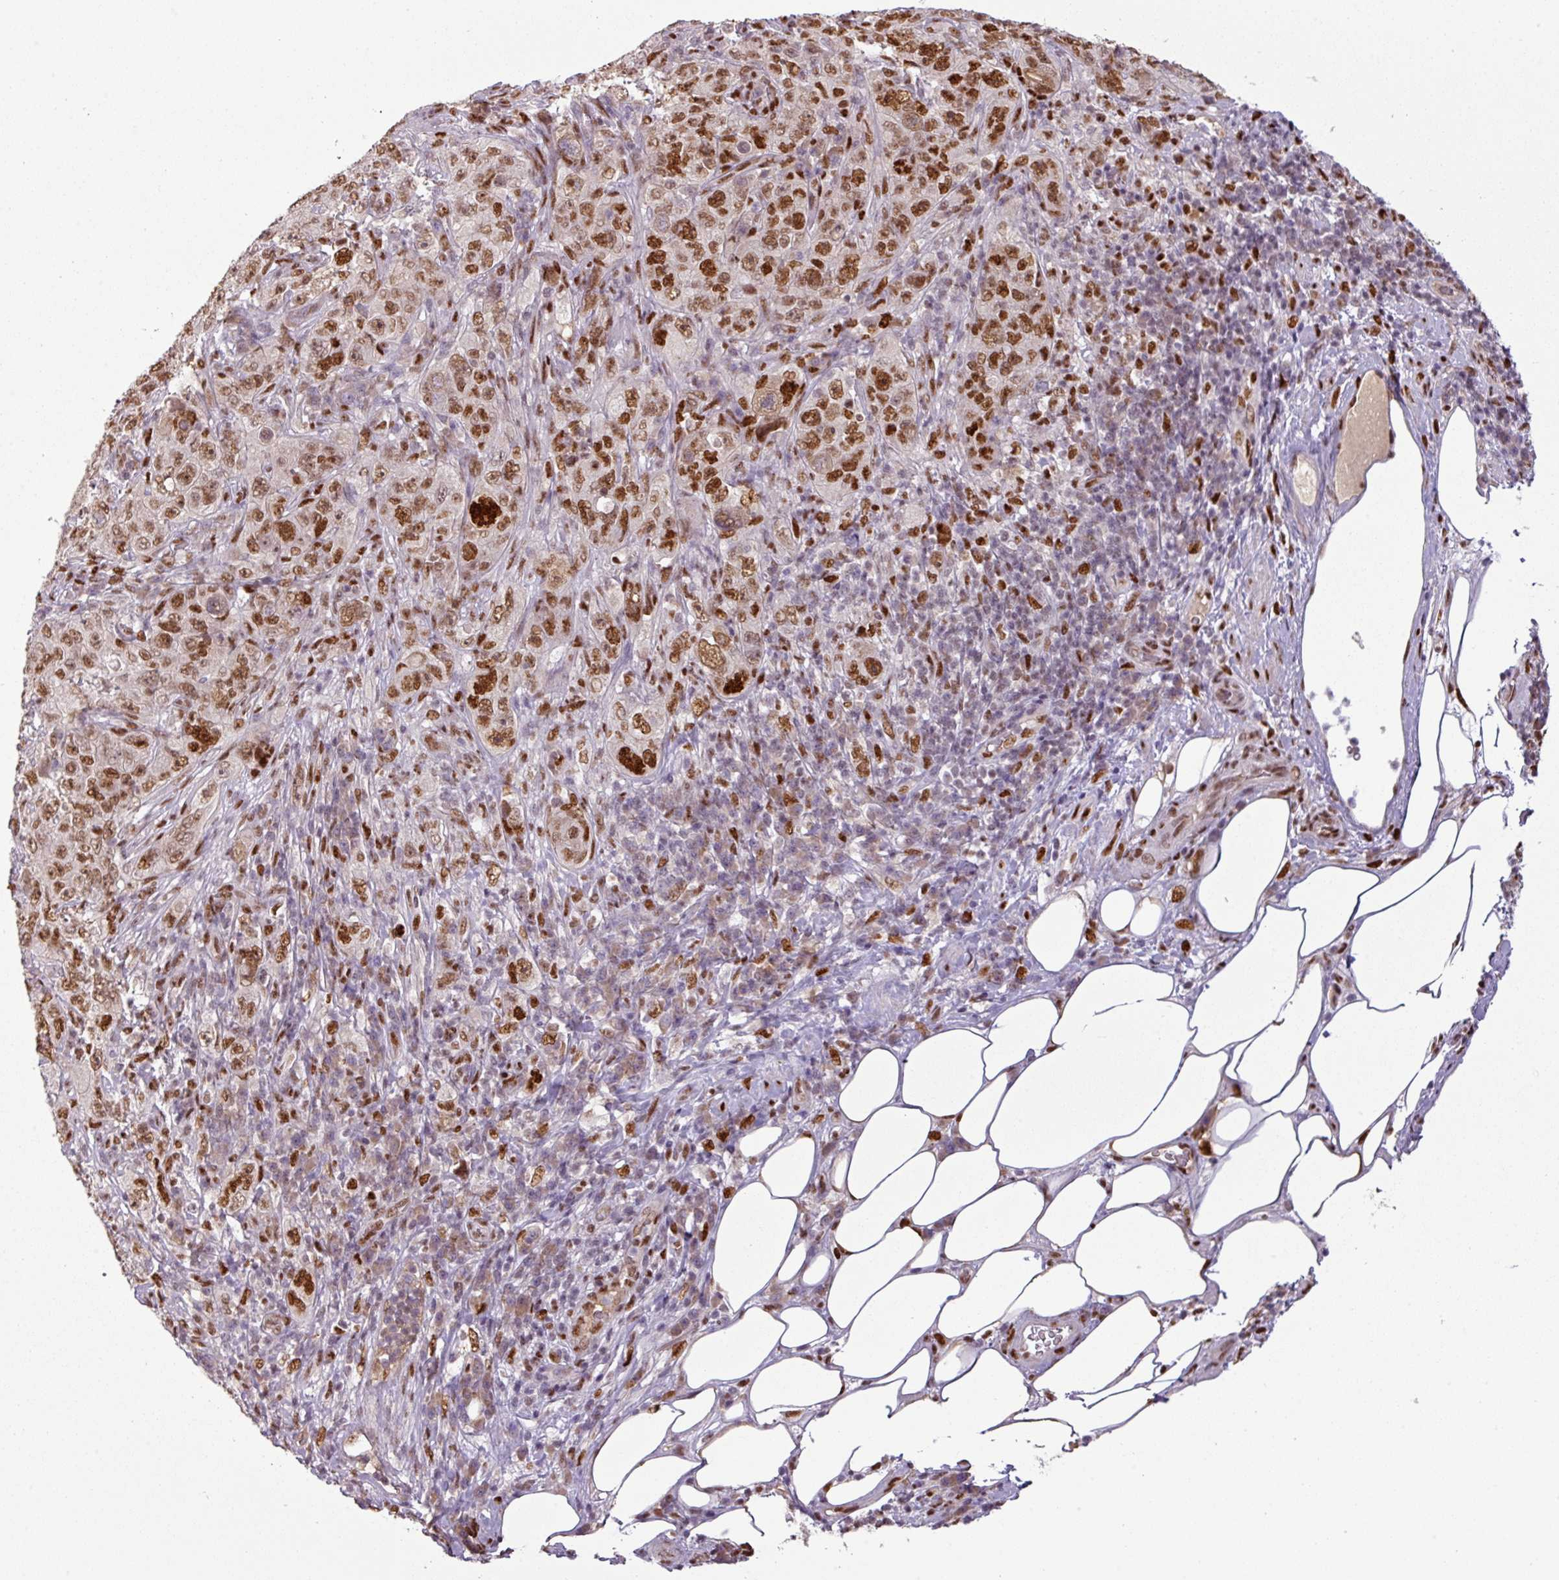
{"staining": {"intensity": "strong", "quantity": ">75%", "location": "nuclear"}, "tissue": "pancreatic cancer", "cell_type": "Tumor cells", "image_type": "cancer", "snomed": [{"axis": "morphology", "description": "Adenocarcinoma, NOS"}, {"axis": "topography", "description": "Pancreas"}], "caption": "Immunohistochemical staining of pancreatic adenocarcinoma demonstrates strong nuclear protein staining in about >75% of tumor cells. The protein of interest is stained brown, and the nuclei are stained in blue (DAB IHC with brightfield microscopy, high magnification).", "gene": "IRF2BPL", "patient": {"sex": "male", "age": 68}}